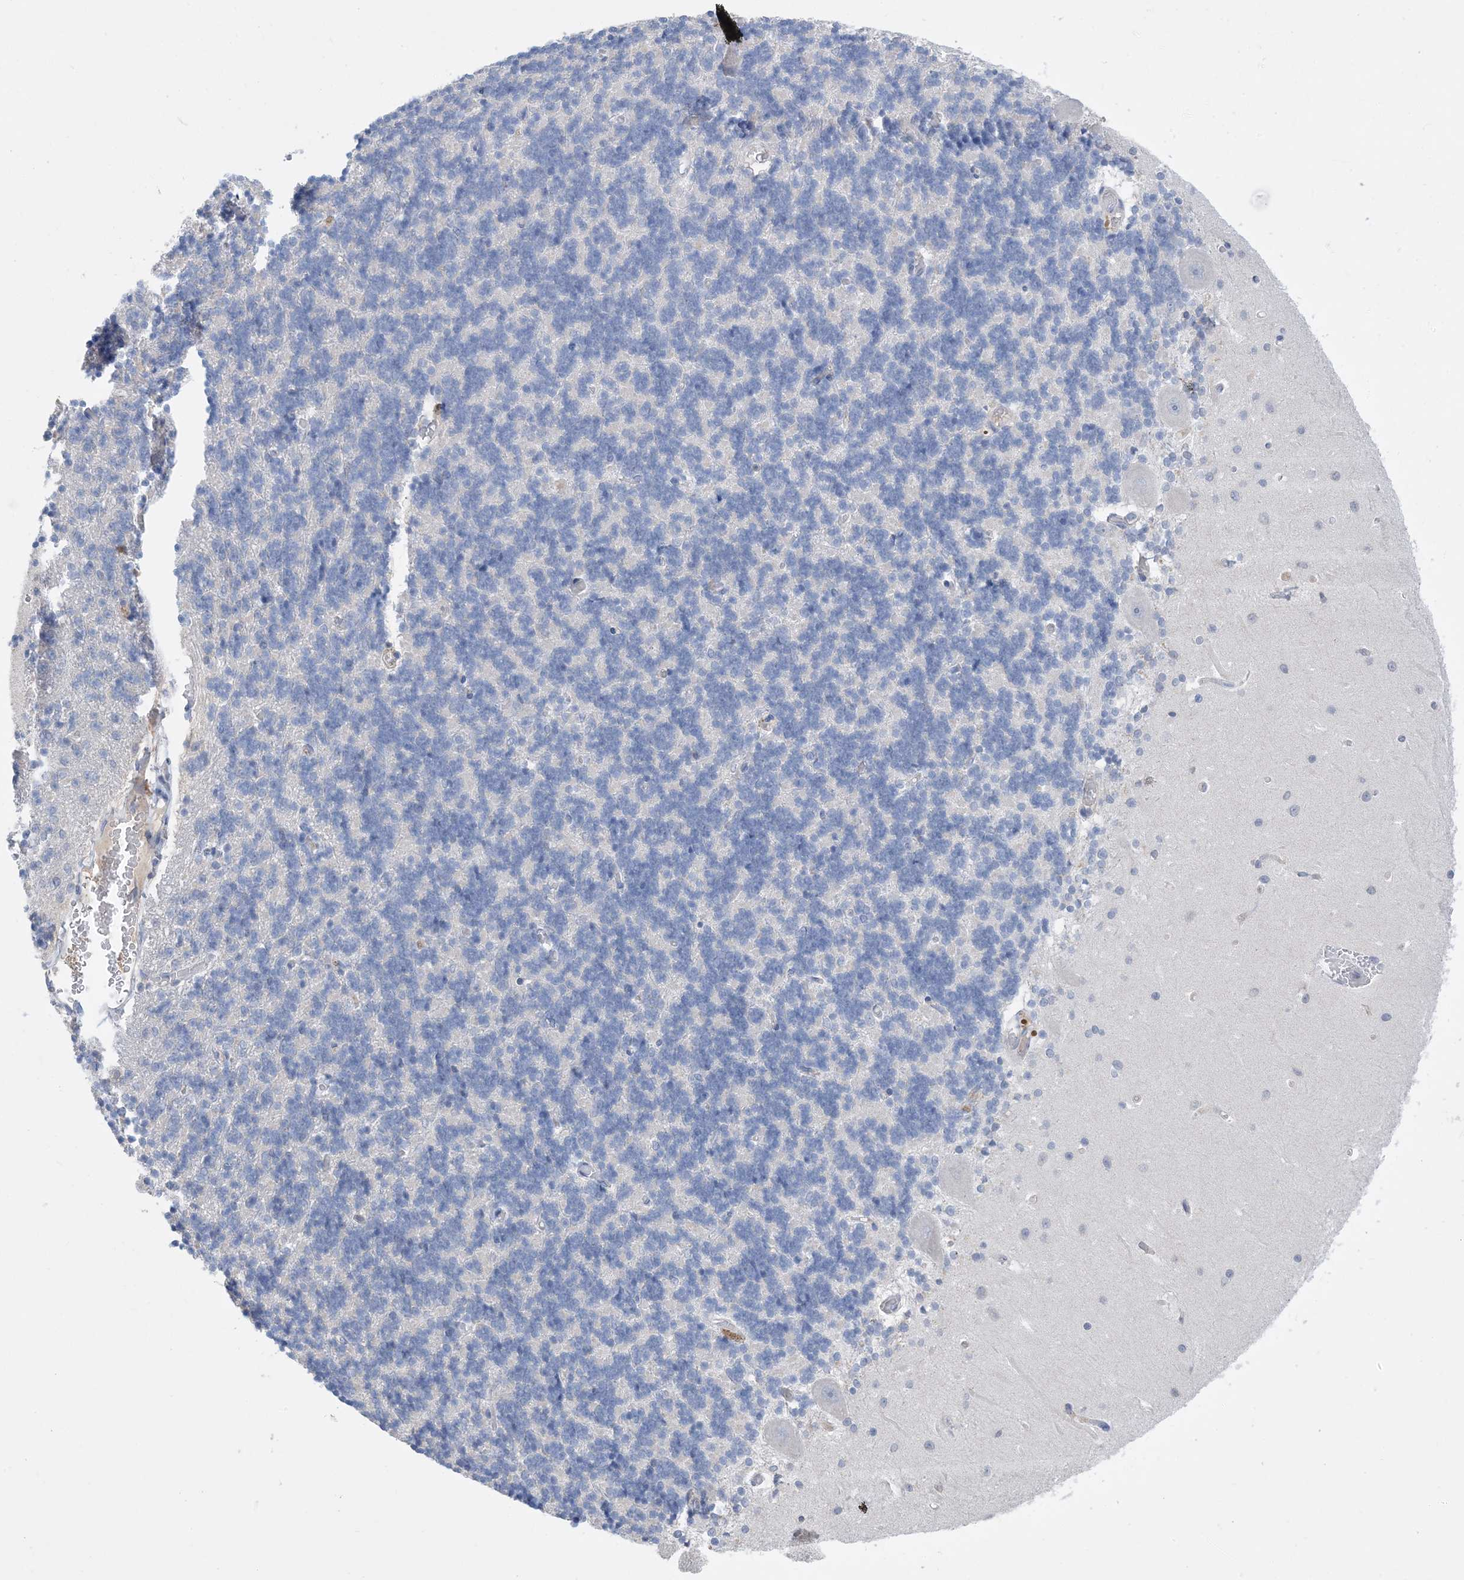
{"staining": {"intensity": "negative", "quantity": "none", "location": "none"}, "tissue": "cerebellum", "cell_type": "Cells in granular layer", "image_type": "normal", "snomed": [{"axis": "morphology", "description": "Normal tissue, NOS"}, {"axis": "topography", "description": "Cerebellum"}], "caption": "Protein analysis of normal cerebellum exhibits no significant expression in cells in granular layer. (Immunohistochemistry (ihc), brightfield microscopy, high magnification).", "gene": "KPRP", "patient": {"sex": "male", "age": 37}}